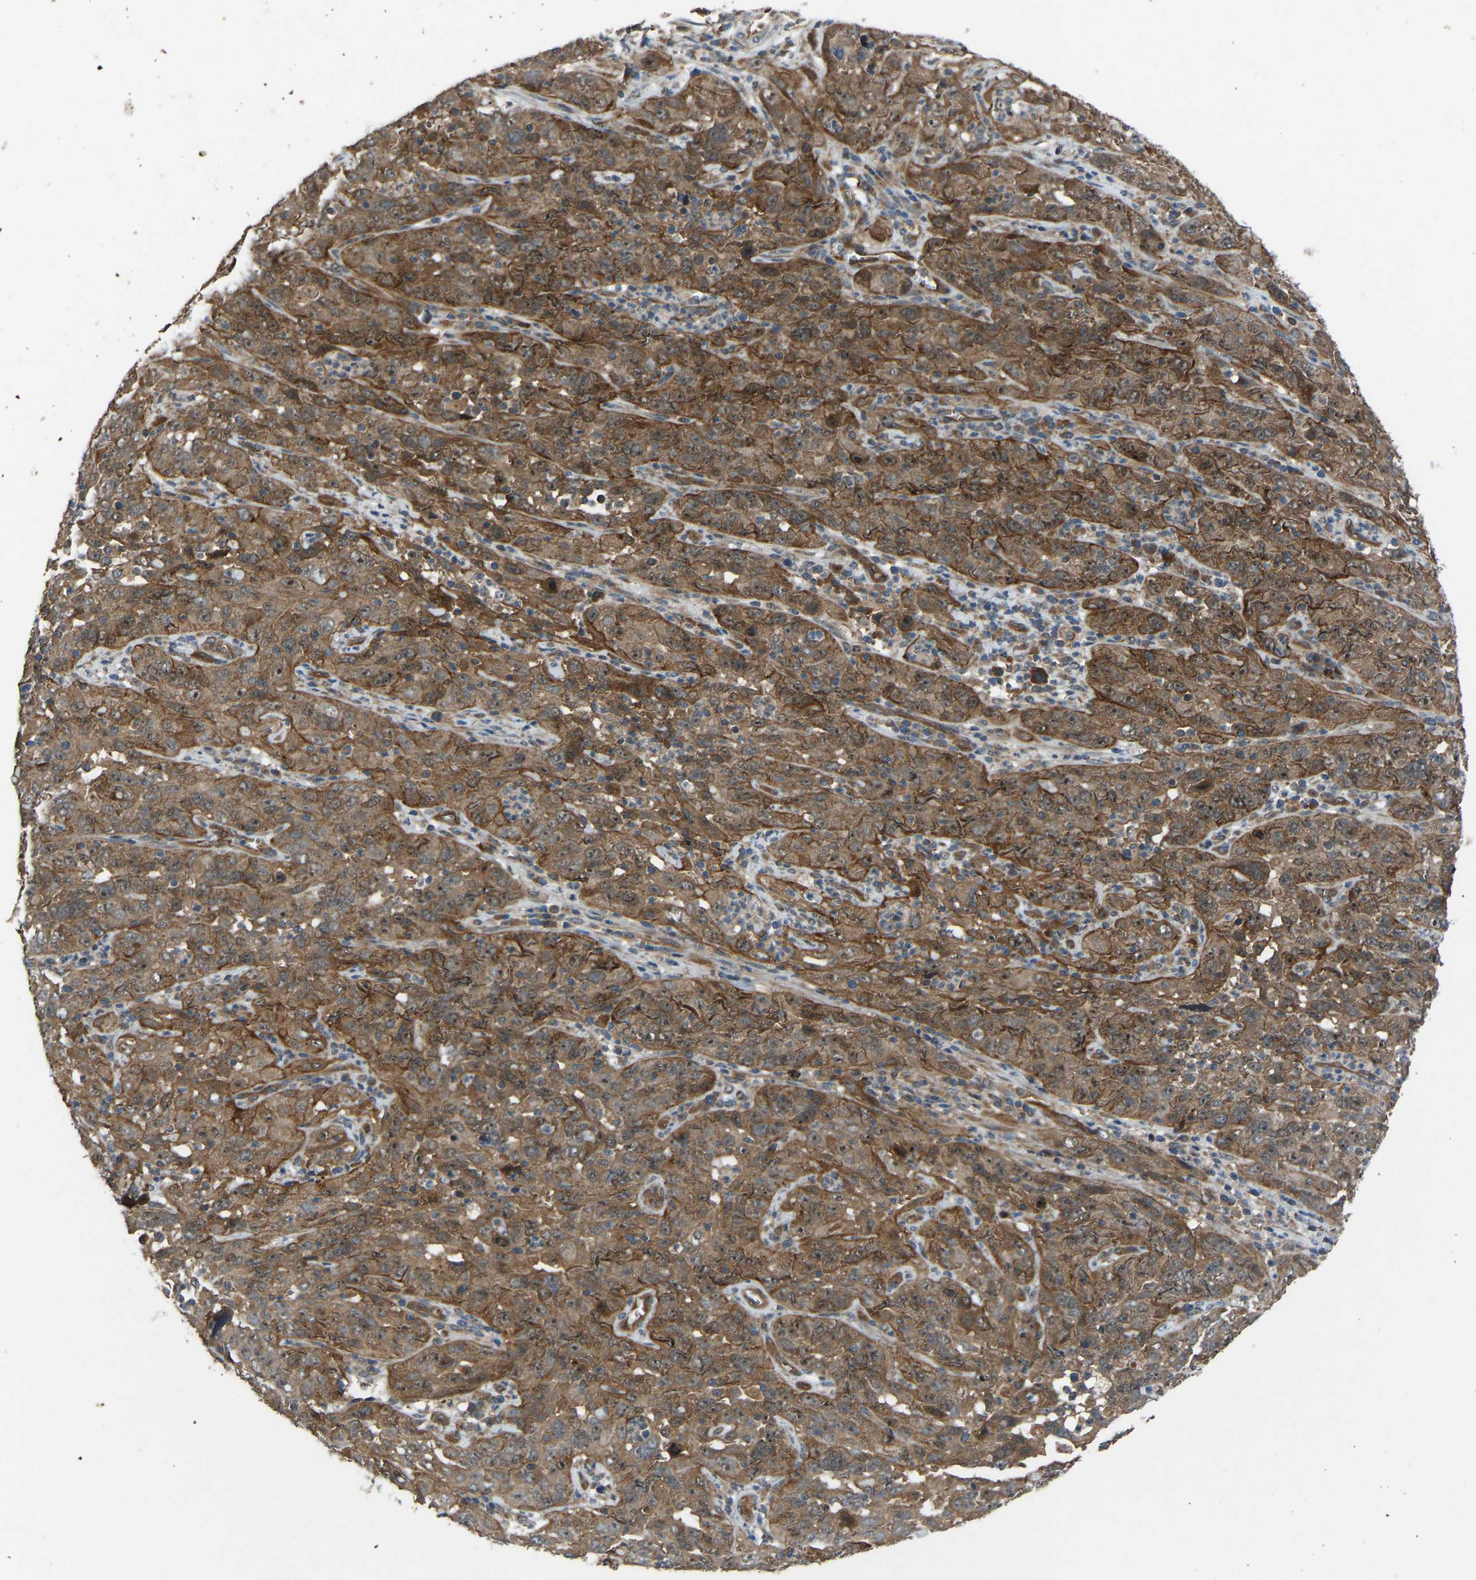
{"staining": {"intensity": "moderate", "quantity": ">75%", "location": "cytoplasmic/membranous"}, "tissue": "cervical cancer", "cell_type": "Tumor cells", "image_type": "cancer", "snomed": [{"axis": "morphology", "description": "Squamous cell carcinoma, NOS"}, {"axis": "topography", "description": "Cervix"}], "caption": "High-power microscopy captured an immunohistochemistry (IHC) micrograph of cervical cancer, revealing moderate cytoplasmic/membranous positivity in approximately >75% of tumor cells. (IHC, brightfield microscopy, high magnification).", "gene": "GAS2L1", "patient": {"sex": "female", "age": 32}}